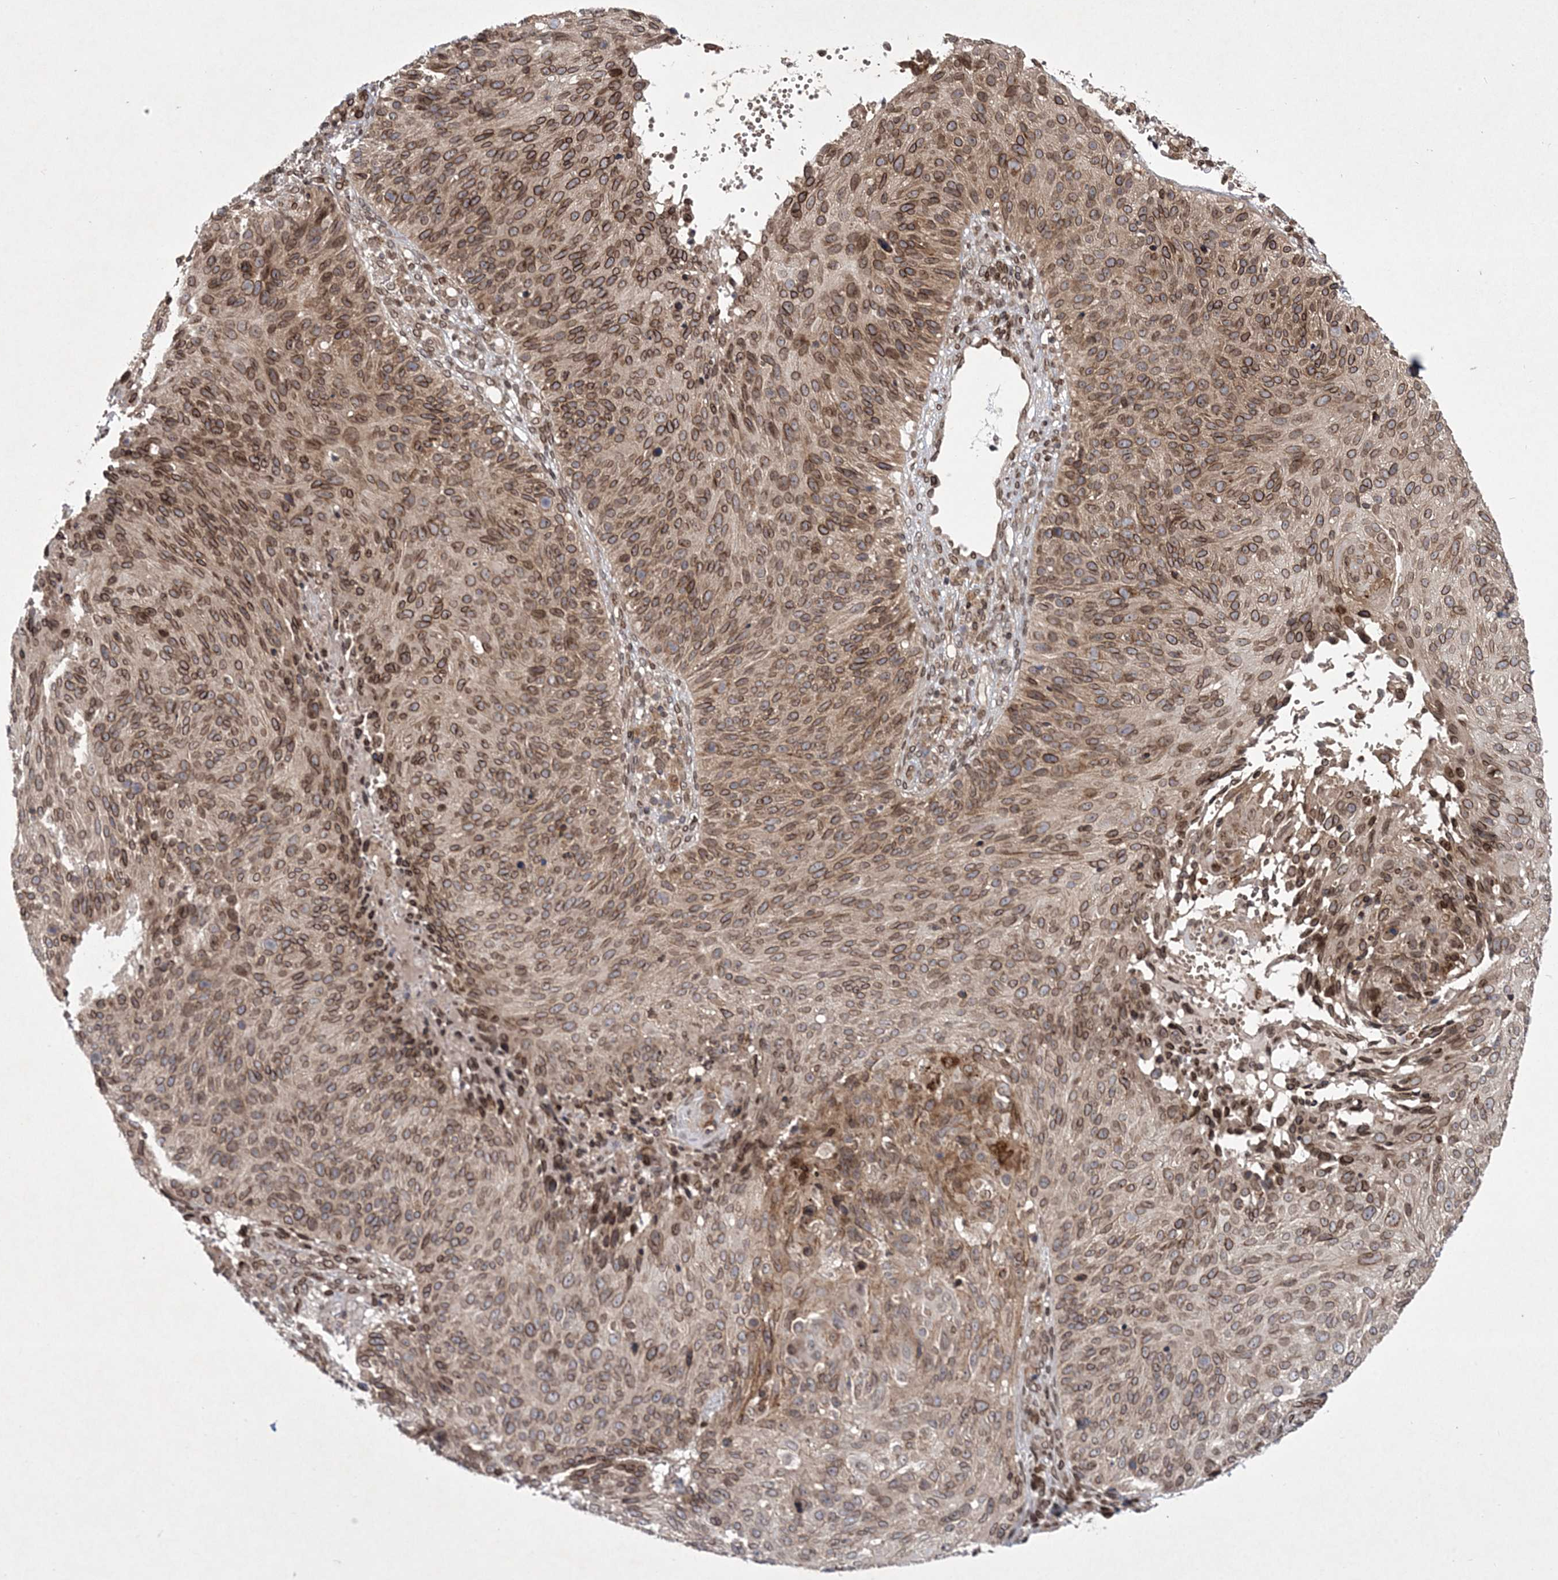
{"staining": {"intensity": "moderate", "quantity": ">75%", "location": "cytoplasmic/membranous,nuclear"}, "tissue": "cervical cancer", "cell_type": "Tumor cells", "image_type": "cancer", "snomed": [{"axis": "morphology", "description": "Squamous cell carcinoma, NOS"}, {"axis": "topography", "description": "Cervix"}], "caption": "The photomicrograph demonstrates staining of squamous cell carcinoma (cervical), revealing moderate cytoplasmic/membranous and nuclear protein positivity (brown color) within tumor cells. (IHC, brightfield microscopy, high magnification).", "gene": "DNAJC27", "patient": {"sex": "female", "age": 74}}